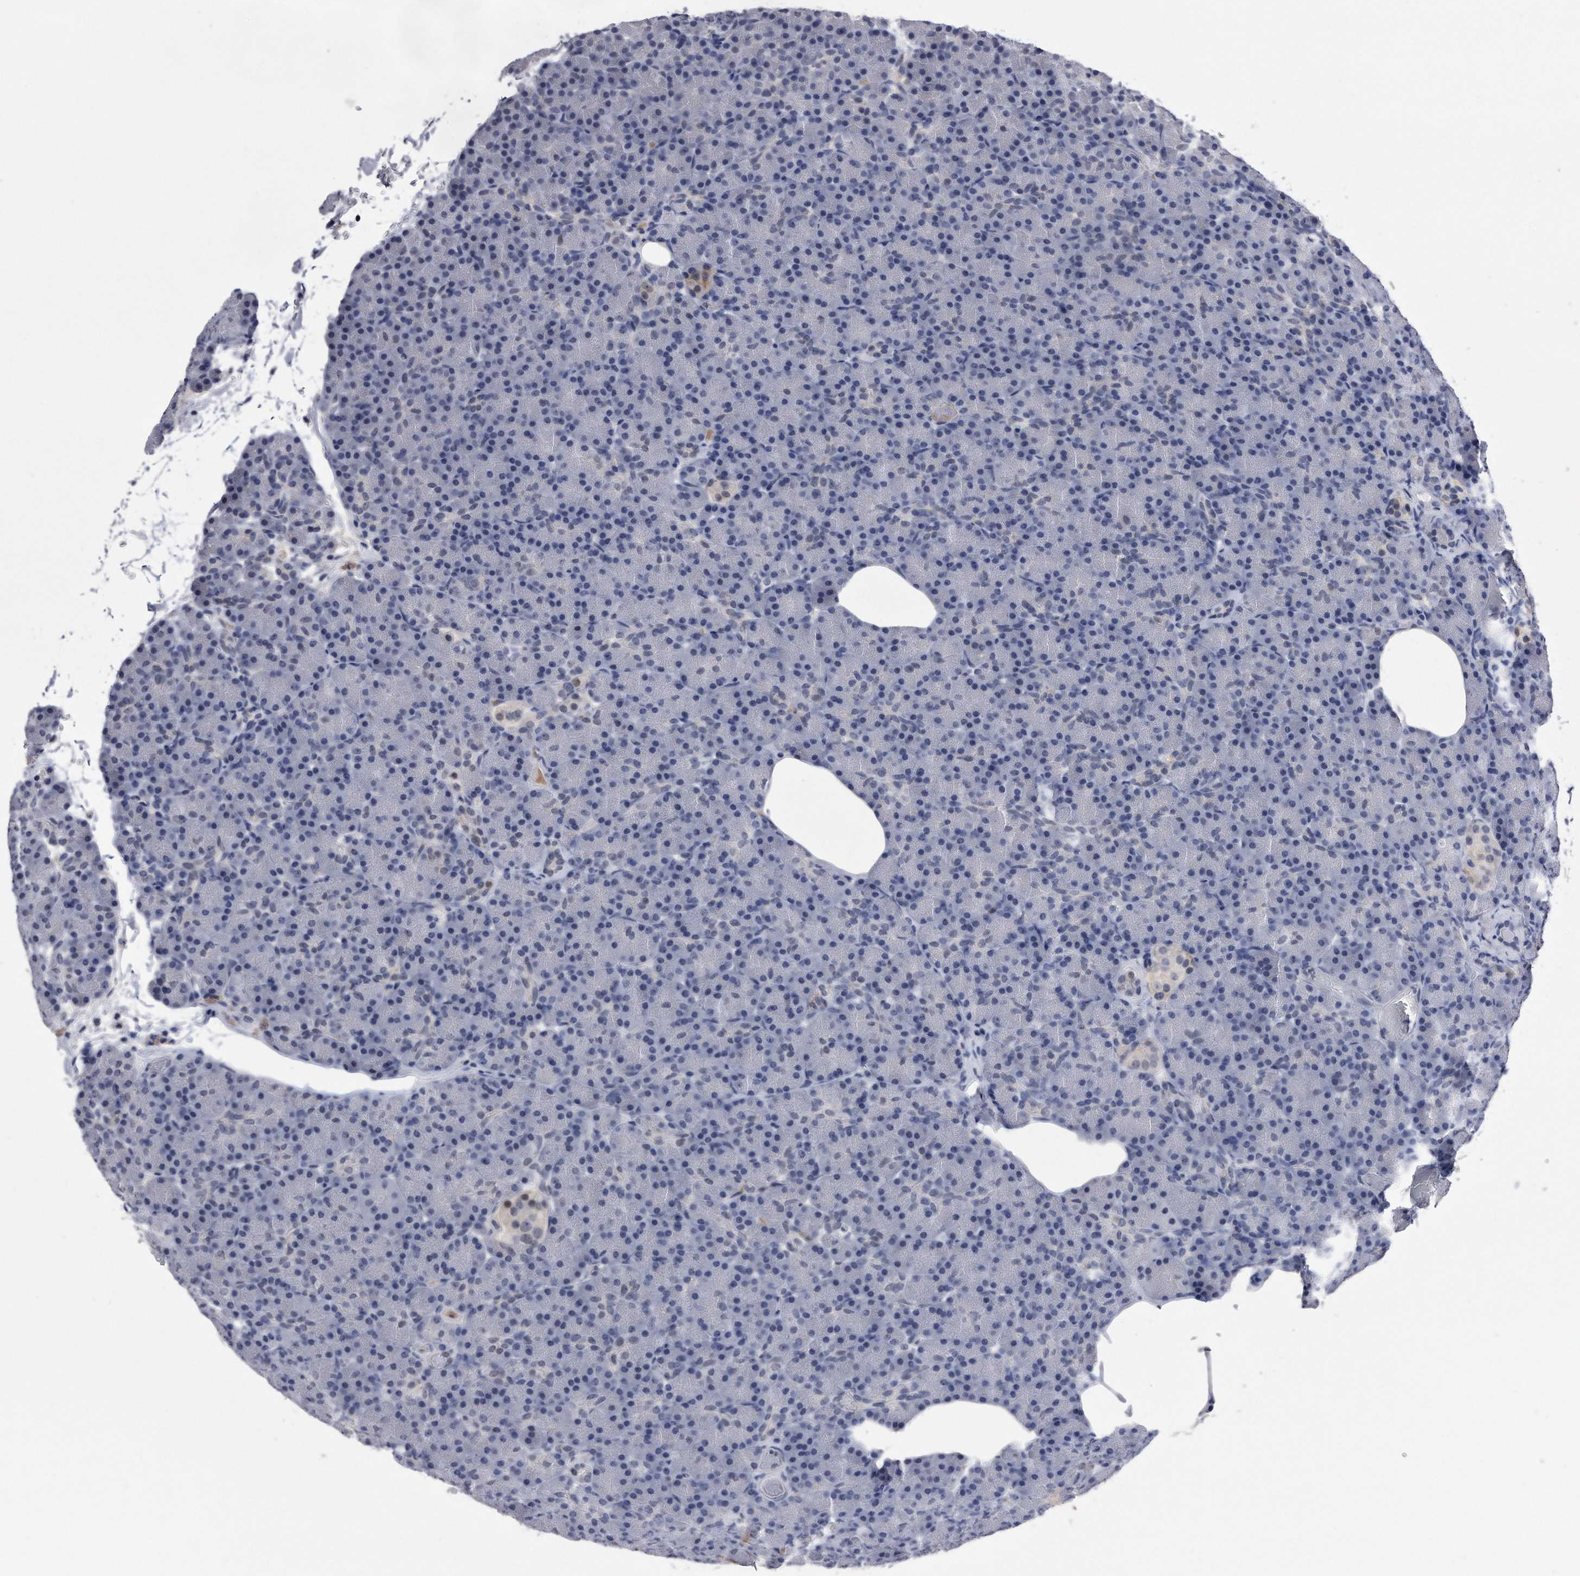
{"staining": {"intensity": "weak", "quantity": "<25%", "location": "nuclear"}, "tissue": "pancreas", "cell_type": "Exocrine glandular cells", "image_type": "normal", "snomed": [{"axis": "morphology", "description": "Normal tissue, NOS"}, {"axis": "topography", "description": "Pancreas"}], "caption": "This photomicrograph is of benign pancreas stained with IHC to label a protein in brown with the nuclei are counter-stained blue. There is no positivity in exocrine glandular cells. (Immunohistochemistry (ihc), brightfield microscopy, high magnification).", "gene": "KCTD8", "patient": {"sex": "female", "age": 43}}